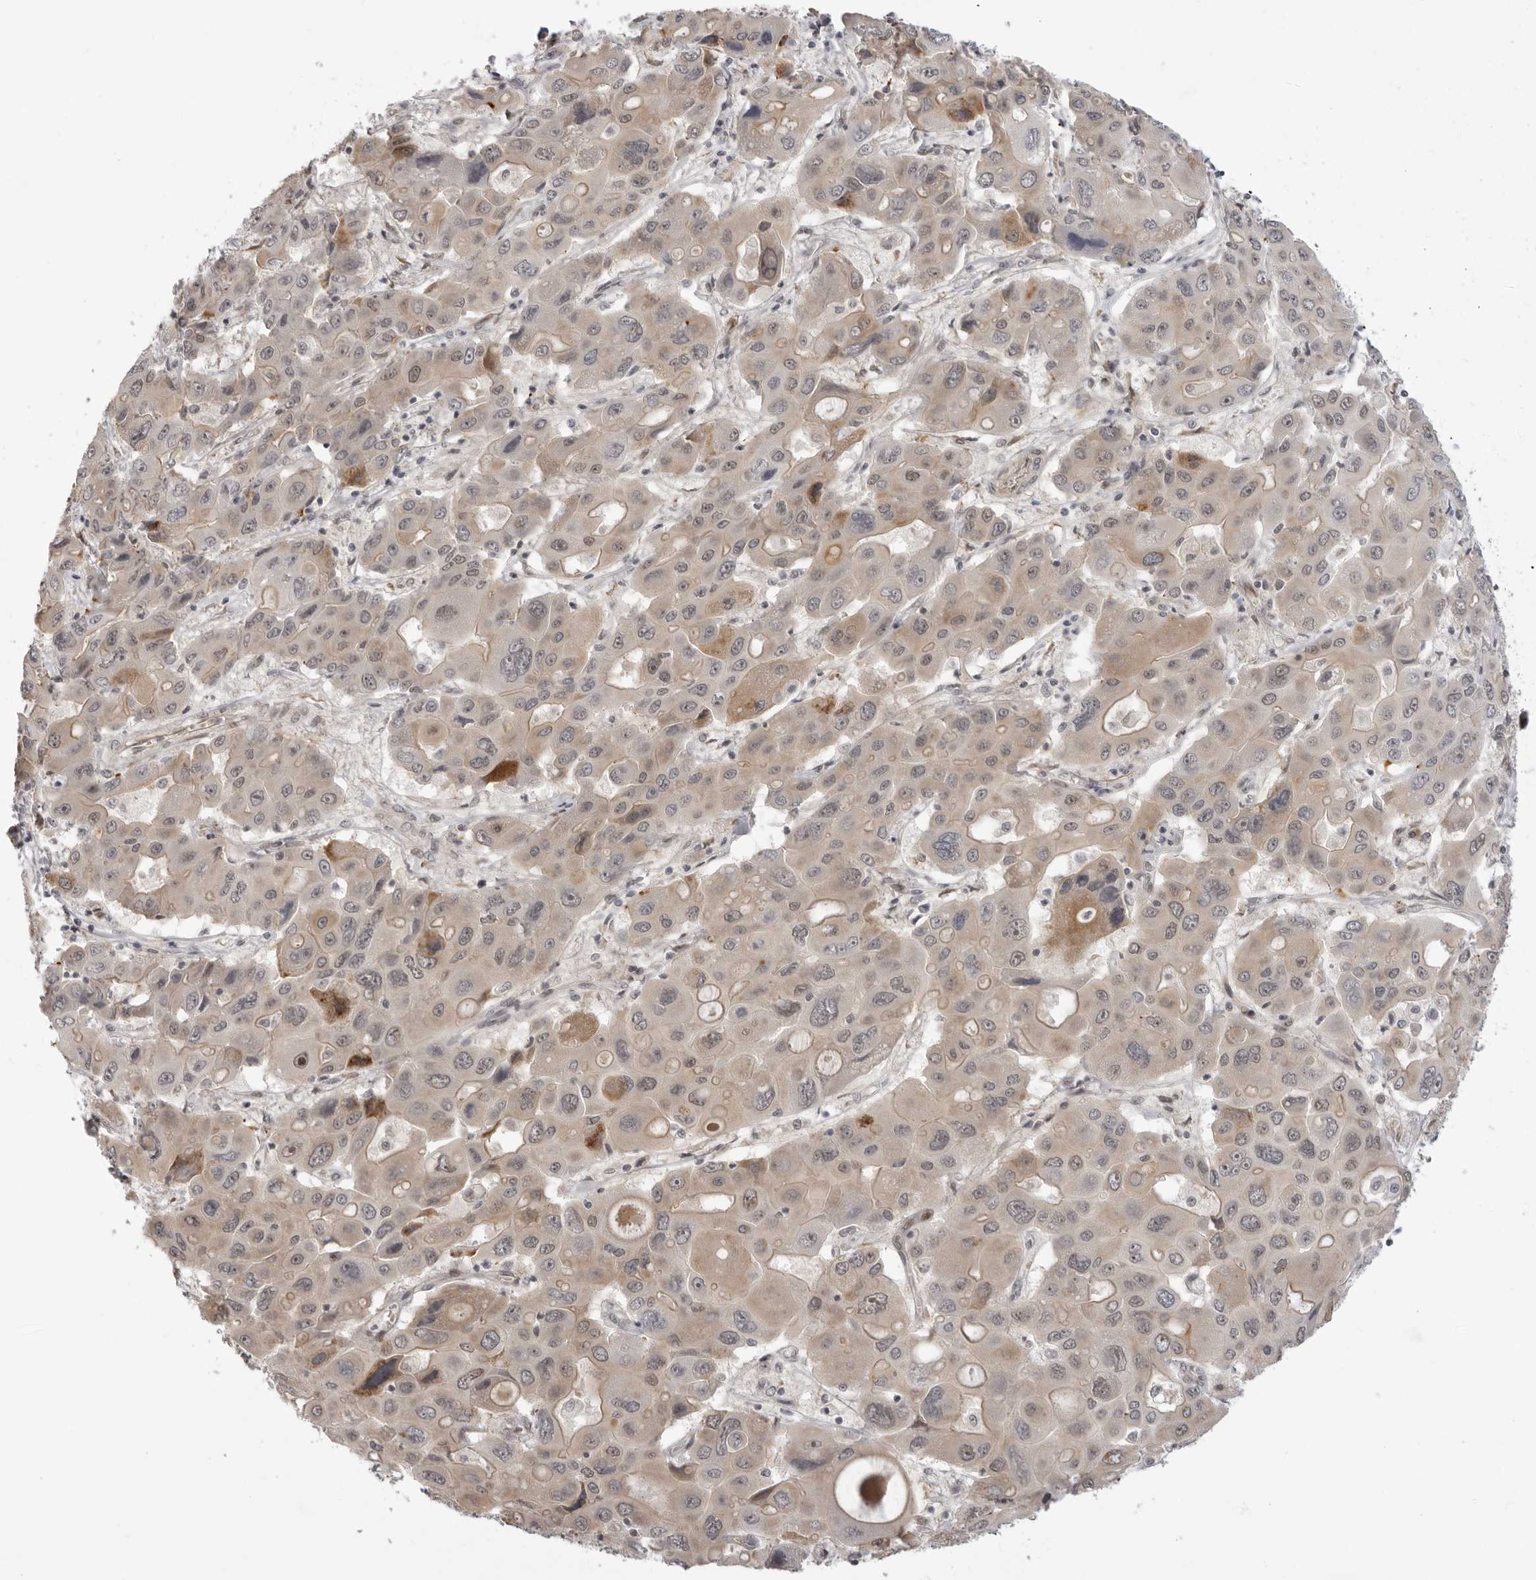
{"staining": {"intensity": "moderate", "quantity": ">75%", "location": "cytoplasmic/membranous,nuclear"}, "tissue": "liver cancer", "cell_type": "Tumor cells", "image_type": "cancer", "snomed": [{"axis": "morphology", "description": "Cholangiocarcinoma"}, {"axis": "topography", "description": "Liver"}], "caption": "There is medium levels of moderate cytoplasmic/membranous and nuclear positivity in tumor cells of cholangiocarcinoma (liver), as demonstrated by immunohistochemical staining (brown color).", "gene": "ALPK2", "patient": {"sex": "male", "age": 67}}